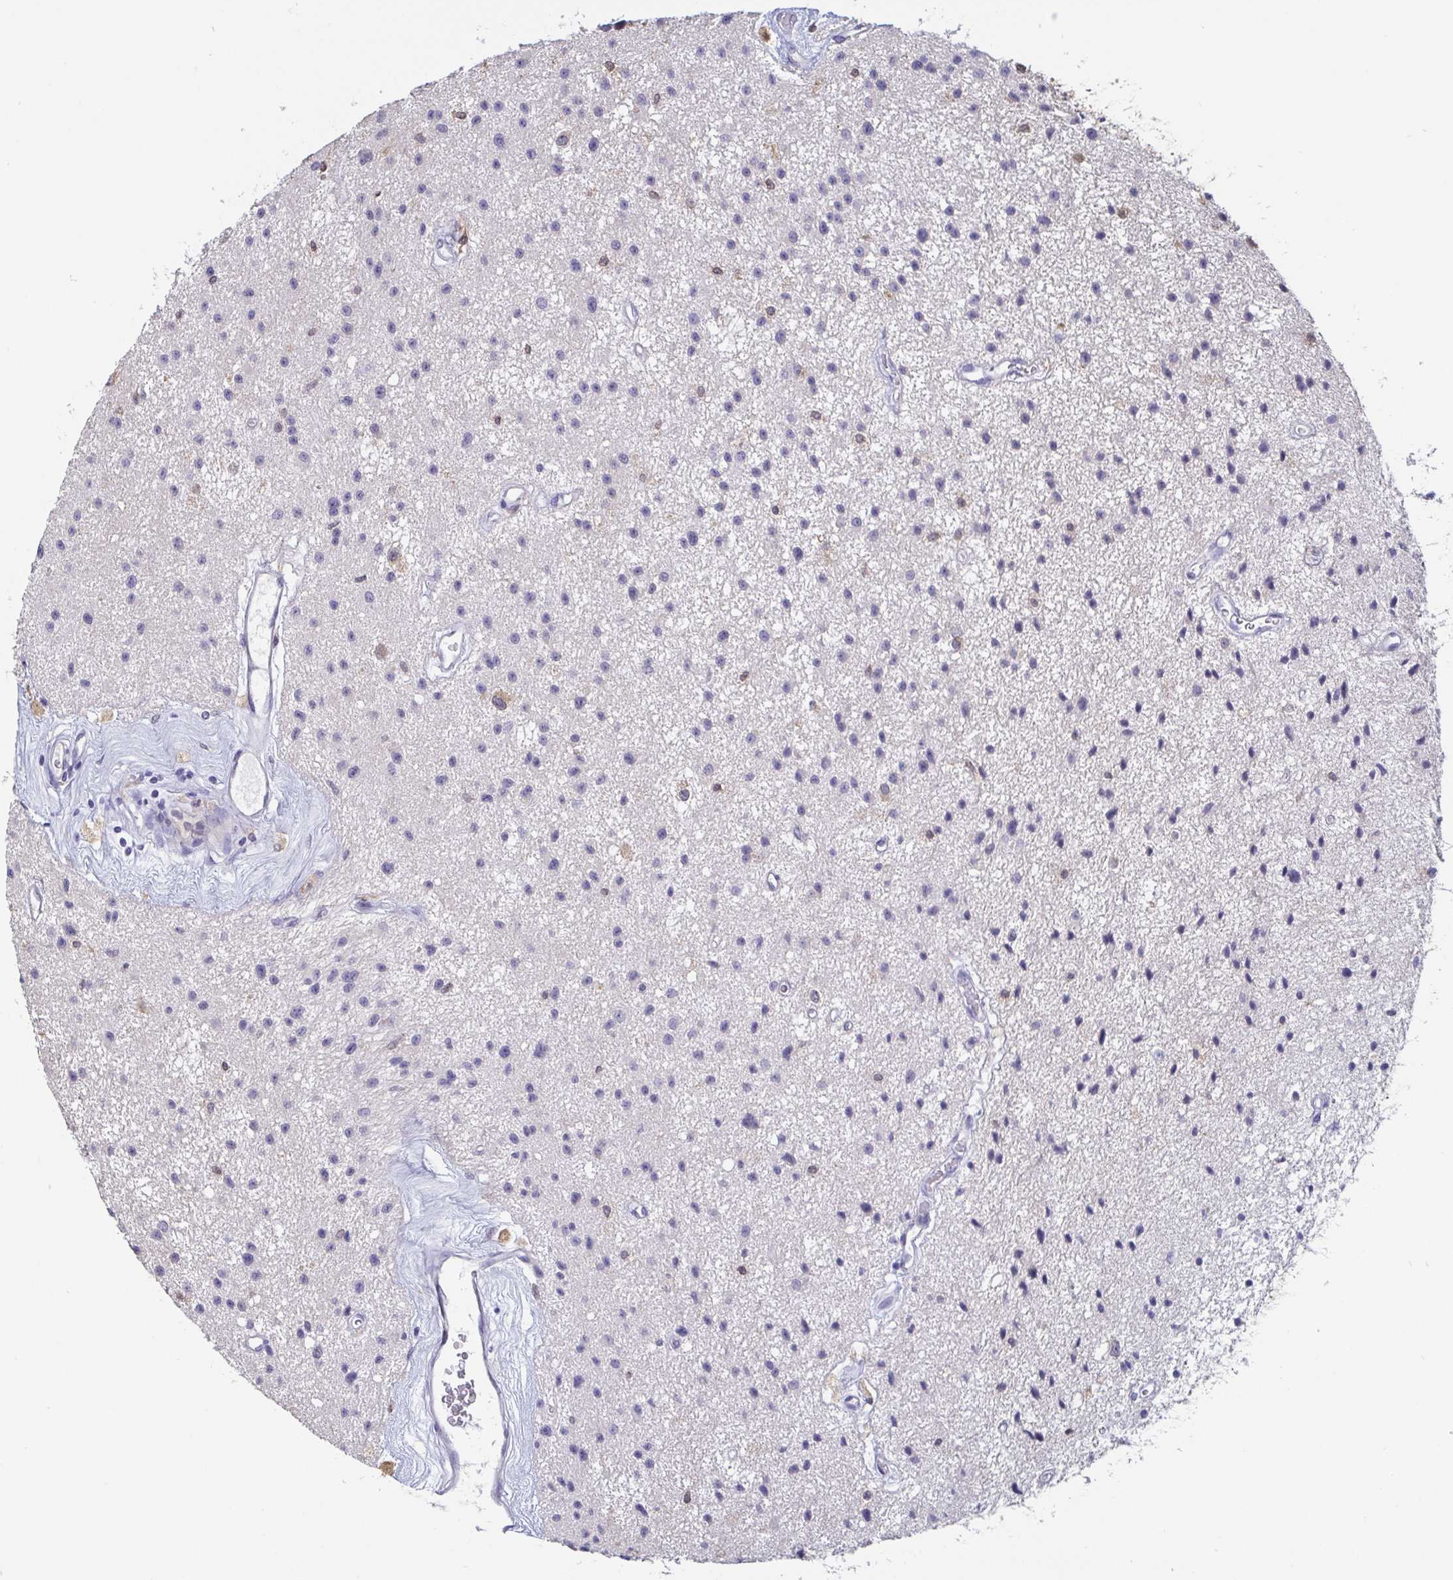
{"staining": {"intensity": "negative", "quantity": "none", "location": "none"}, "tissue": "glioma", "cell_type": "Tumor cells", "image_type": "cancer", "snomed": [{"axis": "morphology", "description": "Glioma, malignant, Low grade"}, {"axis": "topography", "description": "Brain"}], "caption": "The photomicrograph exhibits no staining of tumor cells in malignant glioma (low-grade).", "gene": "IDH1", "patient": {"sex": "male", "age": 43}}